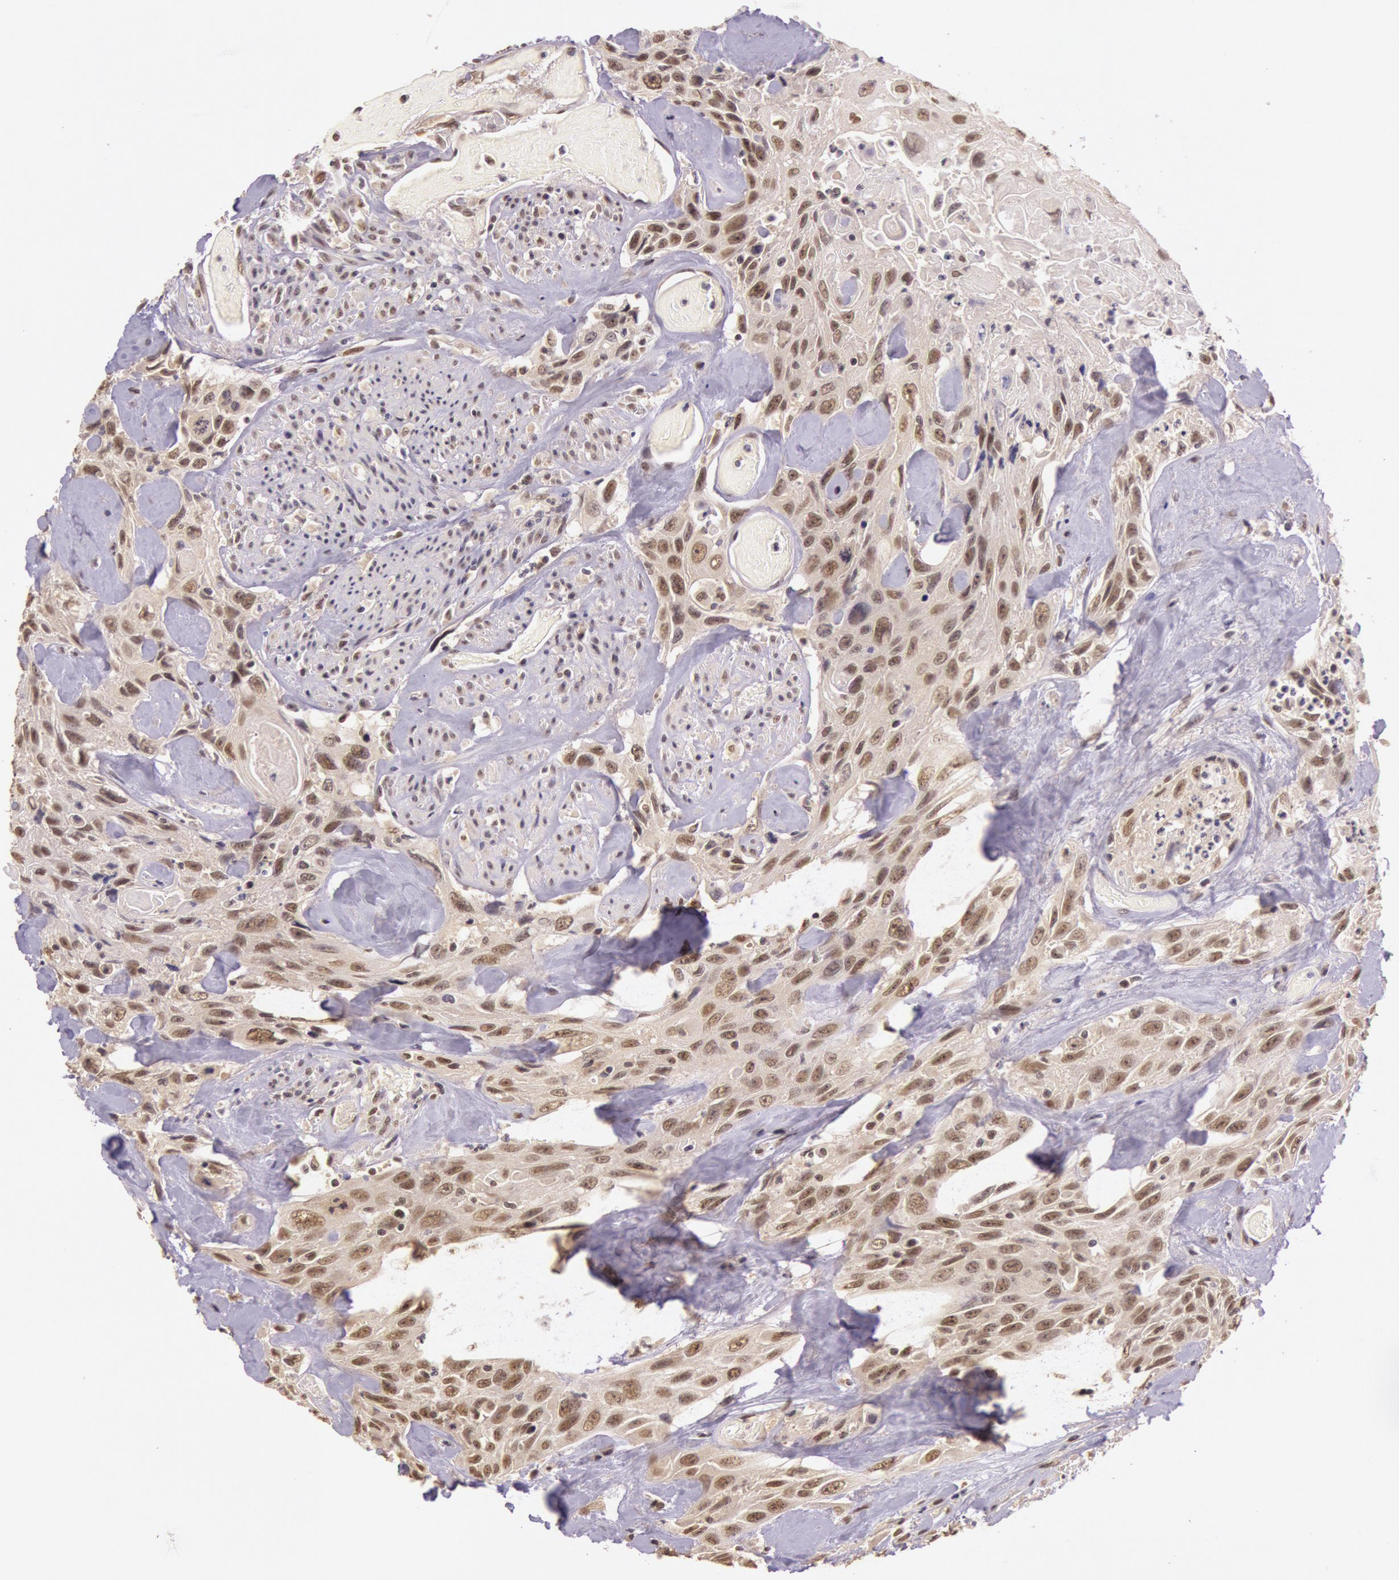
{"staining": {"intensity": "weak", "quantity": "25%-75%", "location": "cytoplasmic/membranous"}, "tissue": "urothelial cancer", "cell_type": "Tumor cells", "image_type": "cancer", "snomed": [{"axis": "morphology", "description": "Urothelial carcinoma, High grade"}, {"axis": "topography", "description": "Urinary bladder"}], "caption": "Immunohistochemistry photomicrograph of neoplastic tissue: high-grade urothelial carcinoma stained using immunohistochemistry shows low levels of weak protein expression localized specifically in the cytoplasmic/membranous of tumor cells, appearing as a cytoplasmic/membranous brown color.", "gene": "RTL10", "patient": {"sex": "female", "age": 84}}